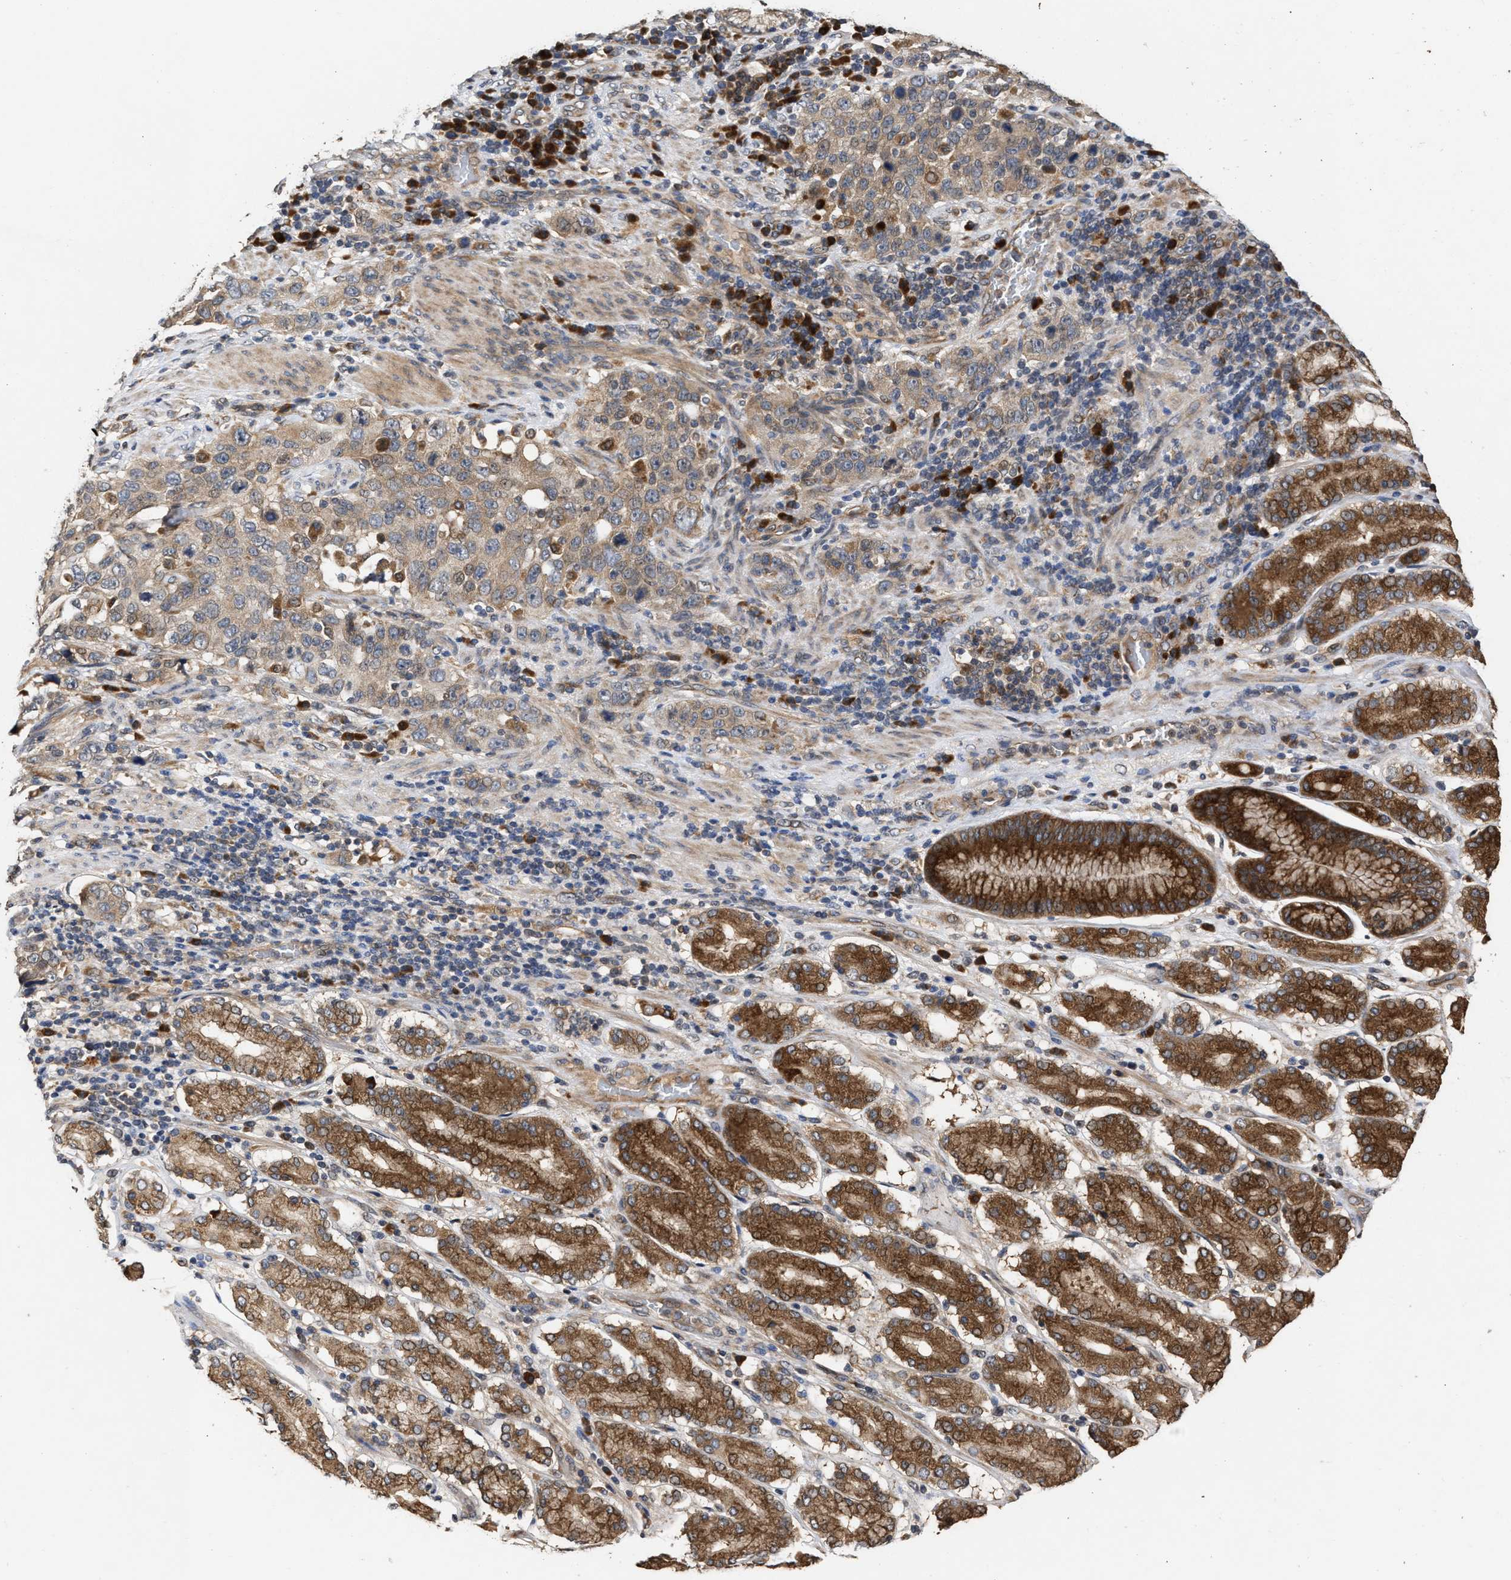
{"staining": {"intensity": "weak", "quantity": ">75%", "location": "cytoplasmic/membranous"}, "tissue": "stomach cancer", "cell_type": "Tumor cells", "image_type": "cancer", "snomed": [{"axis": "morphology", "description": "Normal tissue, NOS"}, {"axis": "morphology", "description": "Adenocarcinoma, NOS"}, {"axis": "topography", "description": "Stomach"}], "caption": "An image showing weak cytoplasmic/membranous positivity in about >75% of tumor cells in stomach cancer (adenocarcinoma), as visualized by brown immunohistochemical staining.", "gene": "SAR1A", "patient": {"sex": "male", "age": 48}}